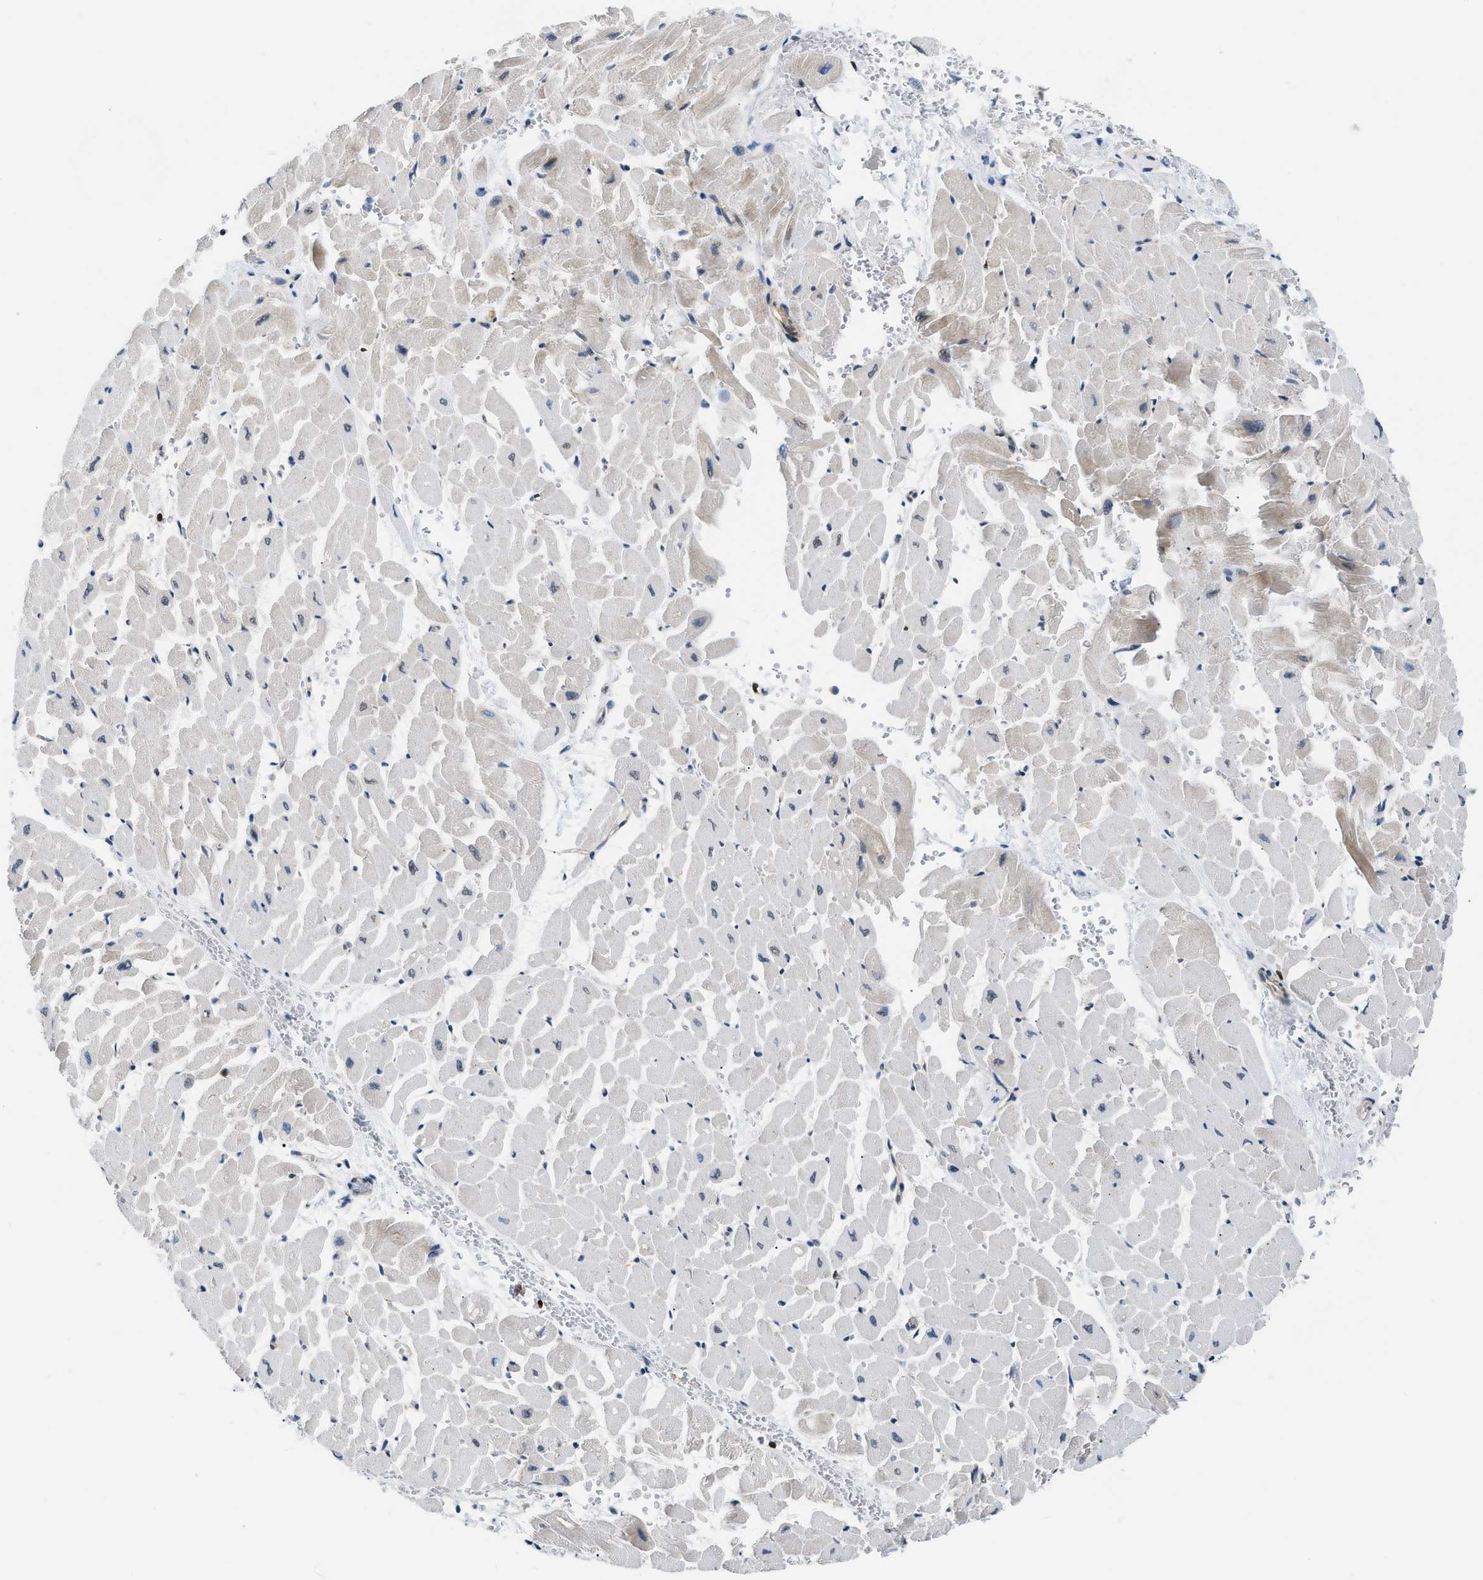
{"staining": {"intensity": "negative", "quantity": "none", "location": "none"}, "tissue": "heart muscle", "cell_type": "Cardiomyocytes", "image_type": "normal", "snomed": [{"axis": "morphology", "description": "Normal tissue, NOS"}, {"axis": "topography", "description": "Heart"}], "caption": "An image of heart muscle stained for a protein reveals no brown staining in cardiomyocytes.", "gene": "STK10", "patient": {"sex": "male", "age": 45}}